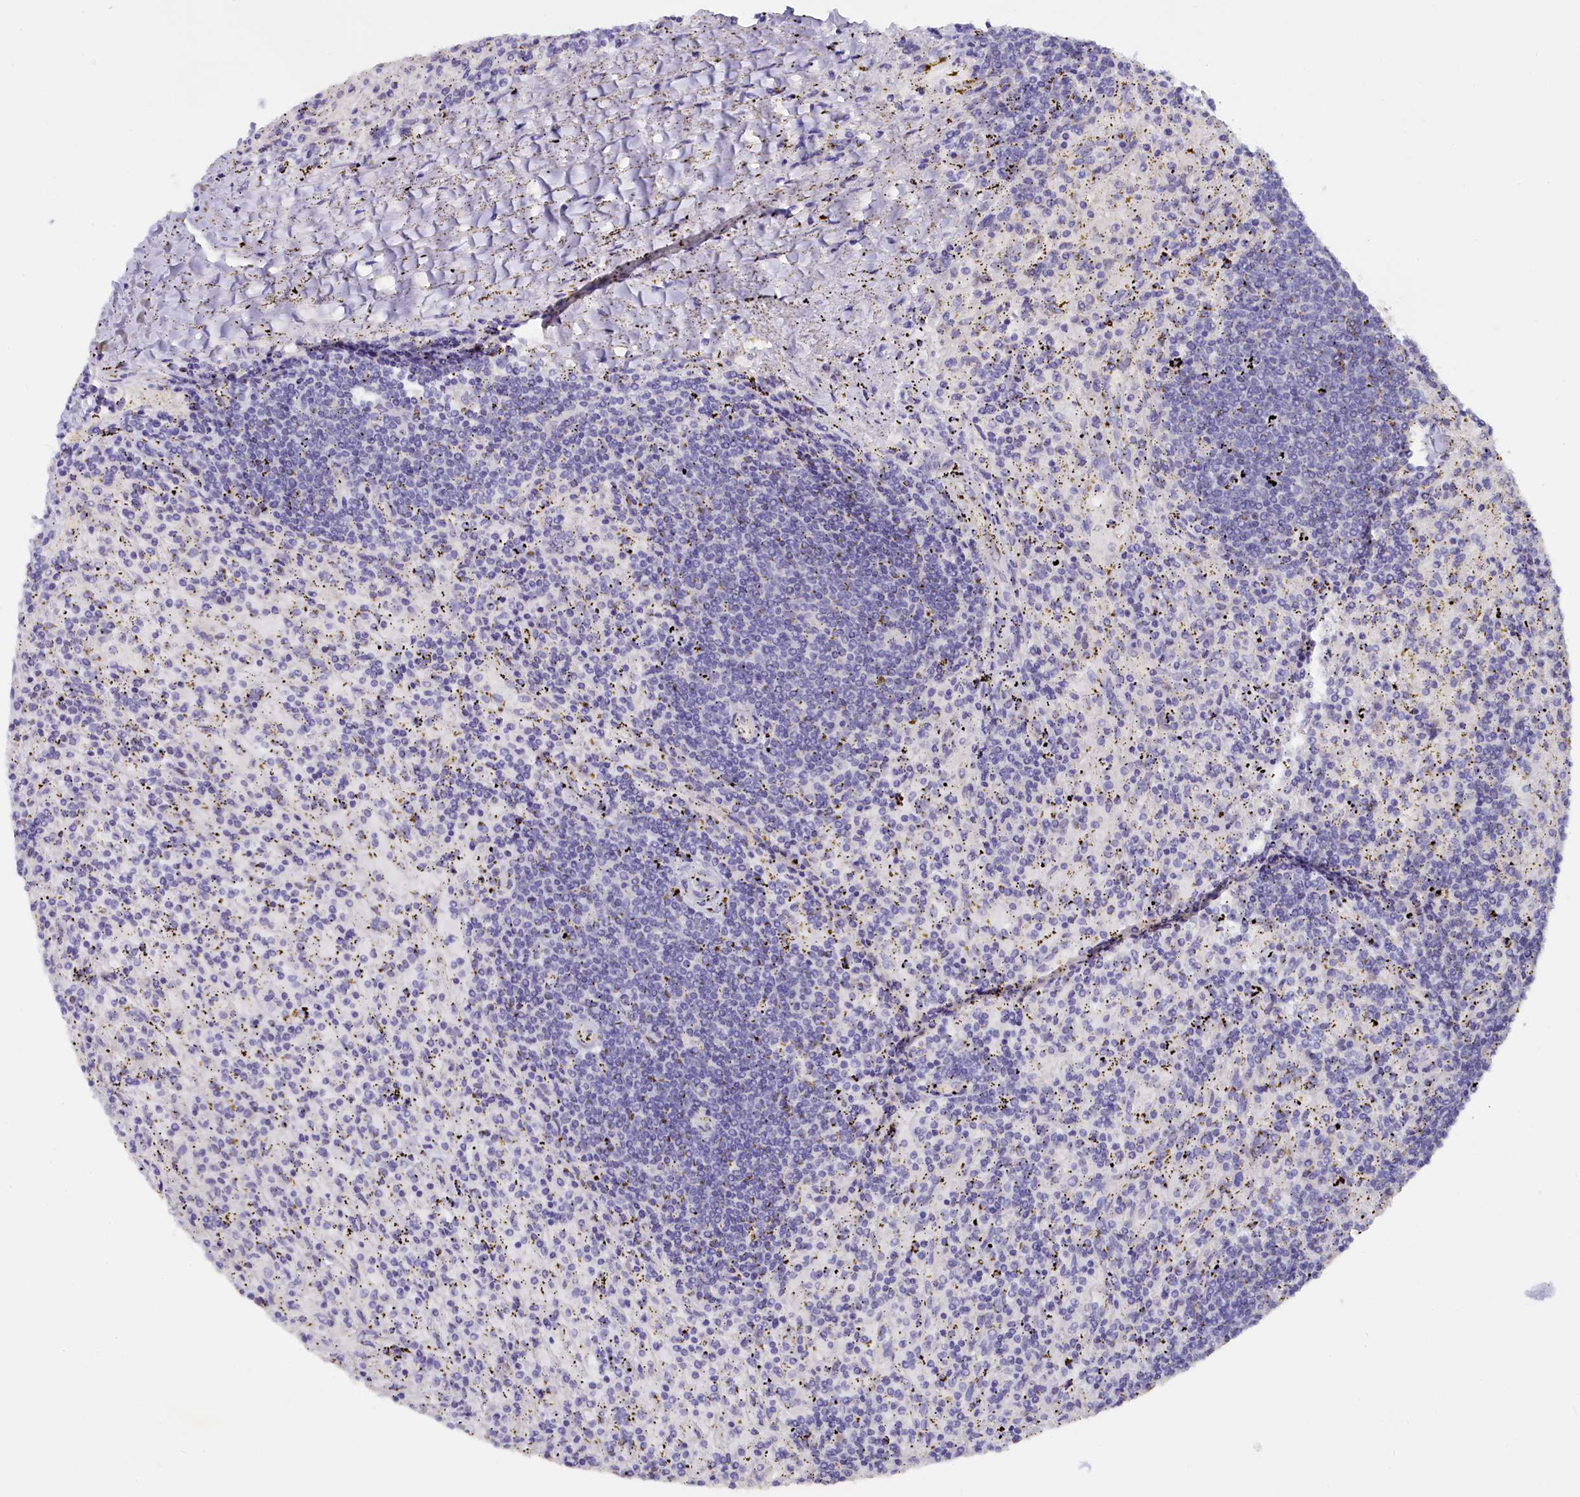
{"staining": {"intensity": "negative", "quantity": "none", "location": "none"}, "tissue": "lymphoma", "cell_type": "Tumor cells", "image_type": "cancer", "snomed": [{"axis": "morphology", "description": "Malignant lymphoma, non-Hodgkin's type, Low grade"}, {"axis": "topography", "description": "Spleen"}], "caption": "High magnification brightfield microscopy of low-grade malignant lymphoma, non-Hodgkin's type stained with DAB (3,3'-diaminobenzidine) (brown) and counterstained with hematoxylin (blue): tumor cells show no significant staining. The staining was performed using DAB (3,3'-diaminobenzidine) to visualize the protein expression in brown, while the nuclei were stained in blue with hematoxylin (Magnification: 20x).", "gene": "ZSWIM4", "patient": {"sex": "male", "age": 76}}